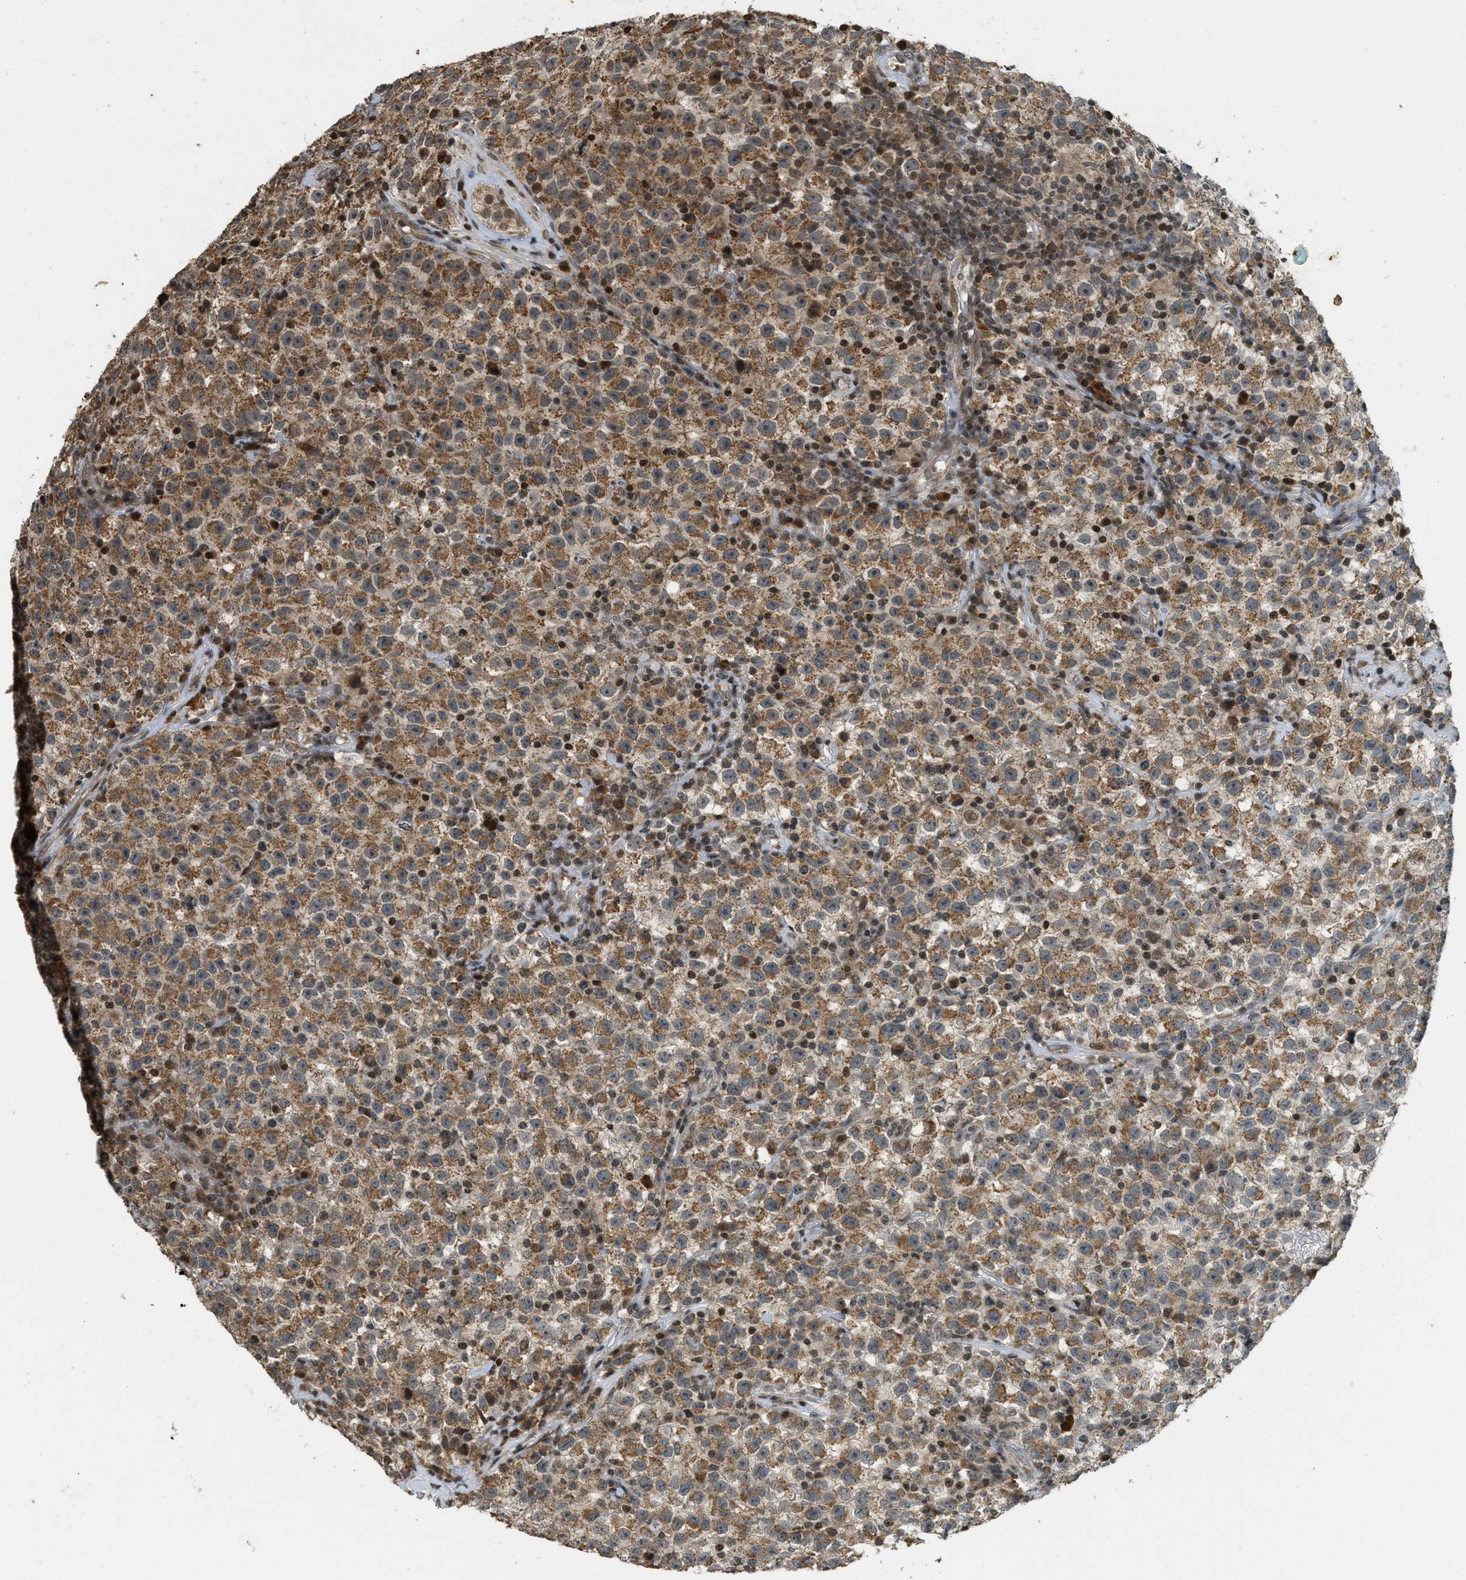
{"staining": {"intensity": "moderate", "quantity": ">75%", "location": "cytoplasmic/membranous"}, "tissue": "testis cancer", "cell_type": "Tumor cells", "image_type": "cancer", "snomed": [{"axis": "morphology", "description": "Seminoma, NOS"}, {"axis": "topography", "description": "Testis"}], "caption": "Brown immunohistochemical staining in human testis cancer (seminoma) demonstrates moderate cytoplasmic/membranous expression in about >75% of tumor cells.", "gene": "SIAH1", "patient": {"sex": "male", "age": 22}}